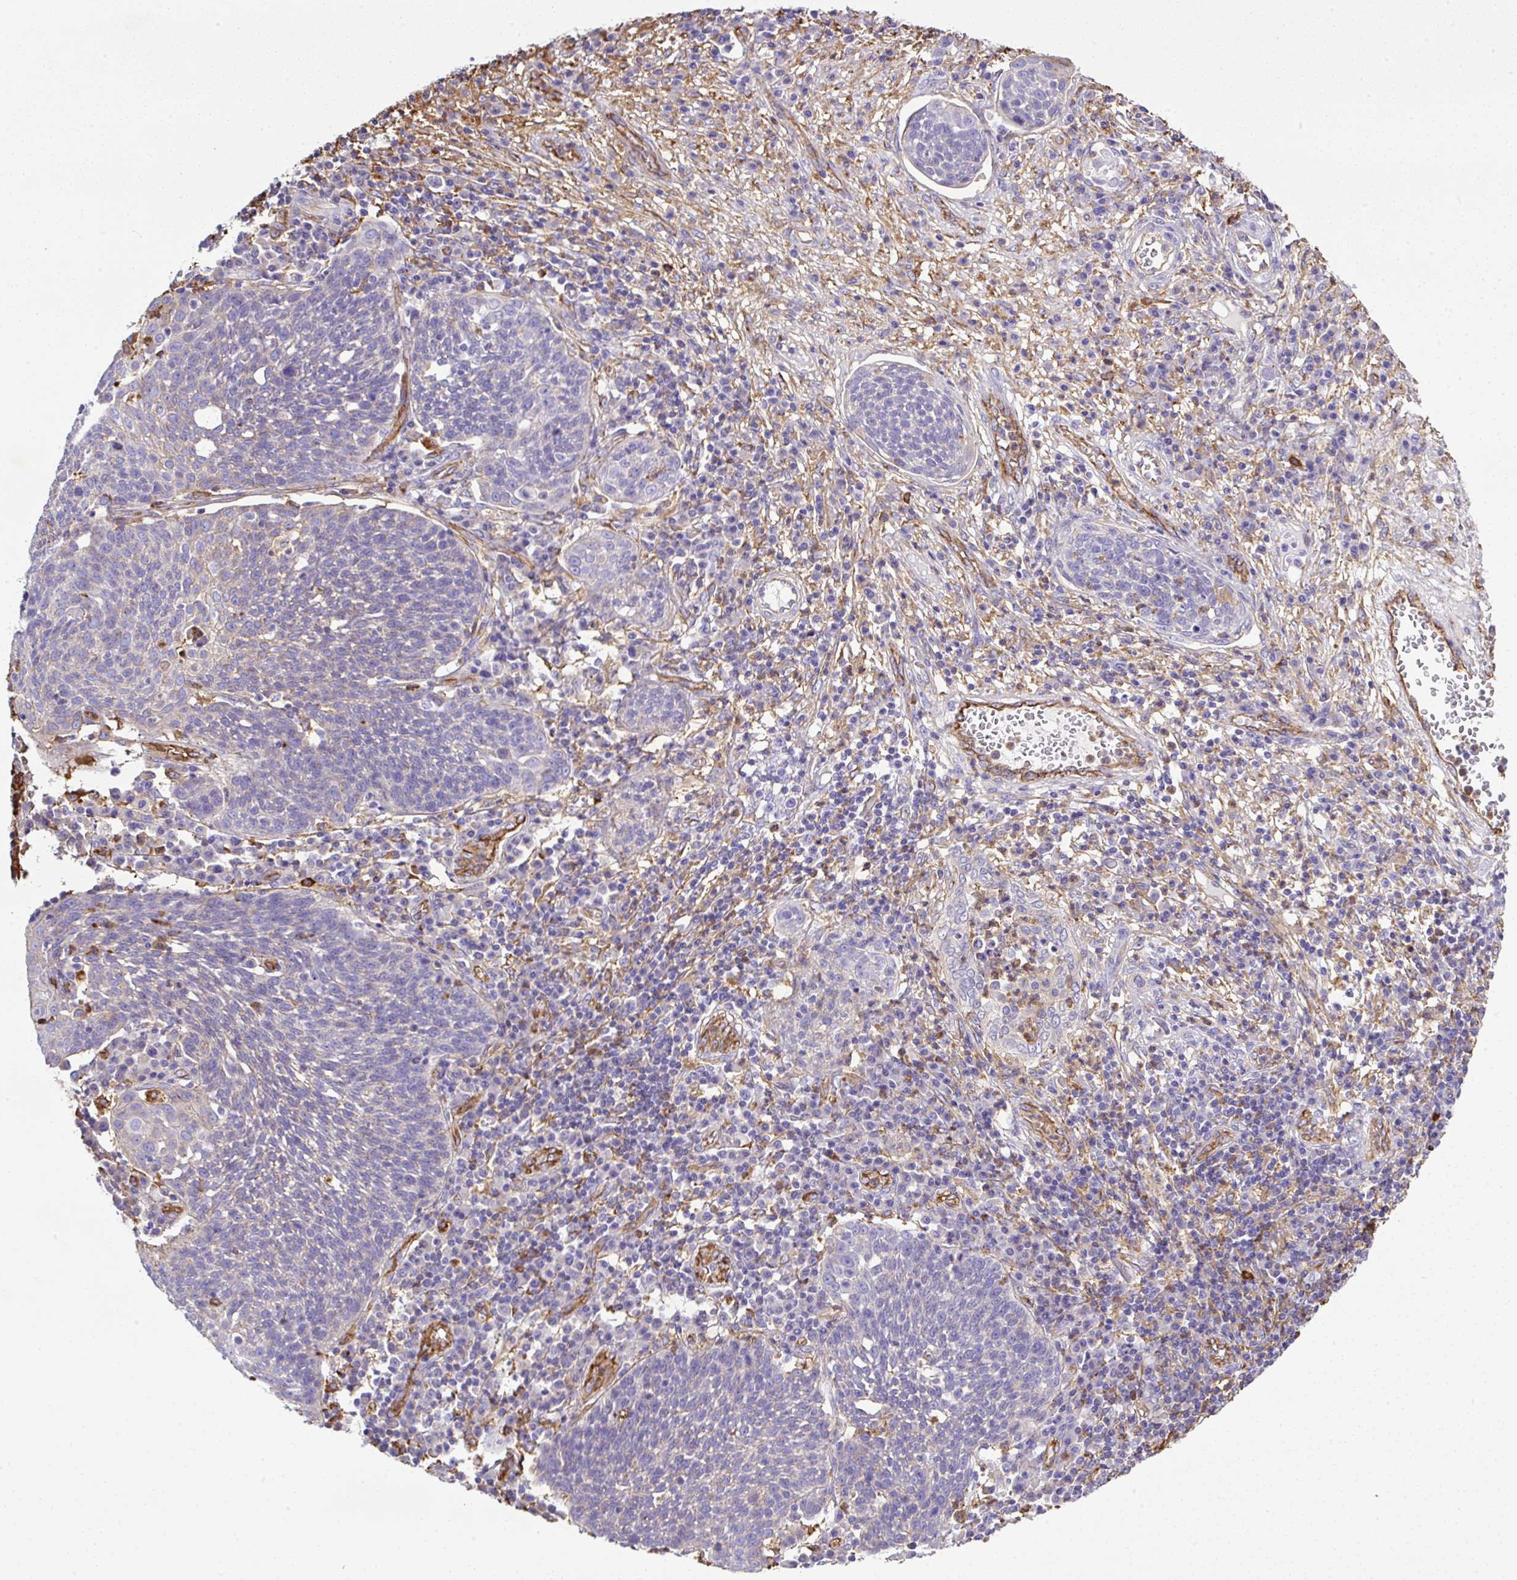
{"staining": {"intensity": "negative", "quantity": "none", "location": "none"}, "tissue": "cervical cancer", "cell_type": "Tumor cells", "image_type": "cancer", "snomed": [{"axis": "morphology", "description": "Squamous cell carcinoma, NOS"}, {"axis": "topography", "description": "Cervix"}], "caption": "Tumor cells are negative for protein expression in human cervical squamous cell carcinoma.", "gene": "MAGEB5", "patient": {"sex": "female", "age": 34}}